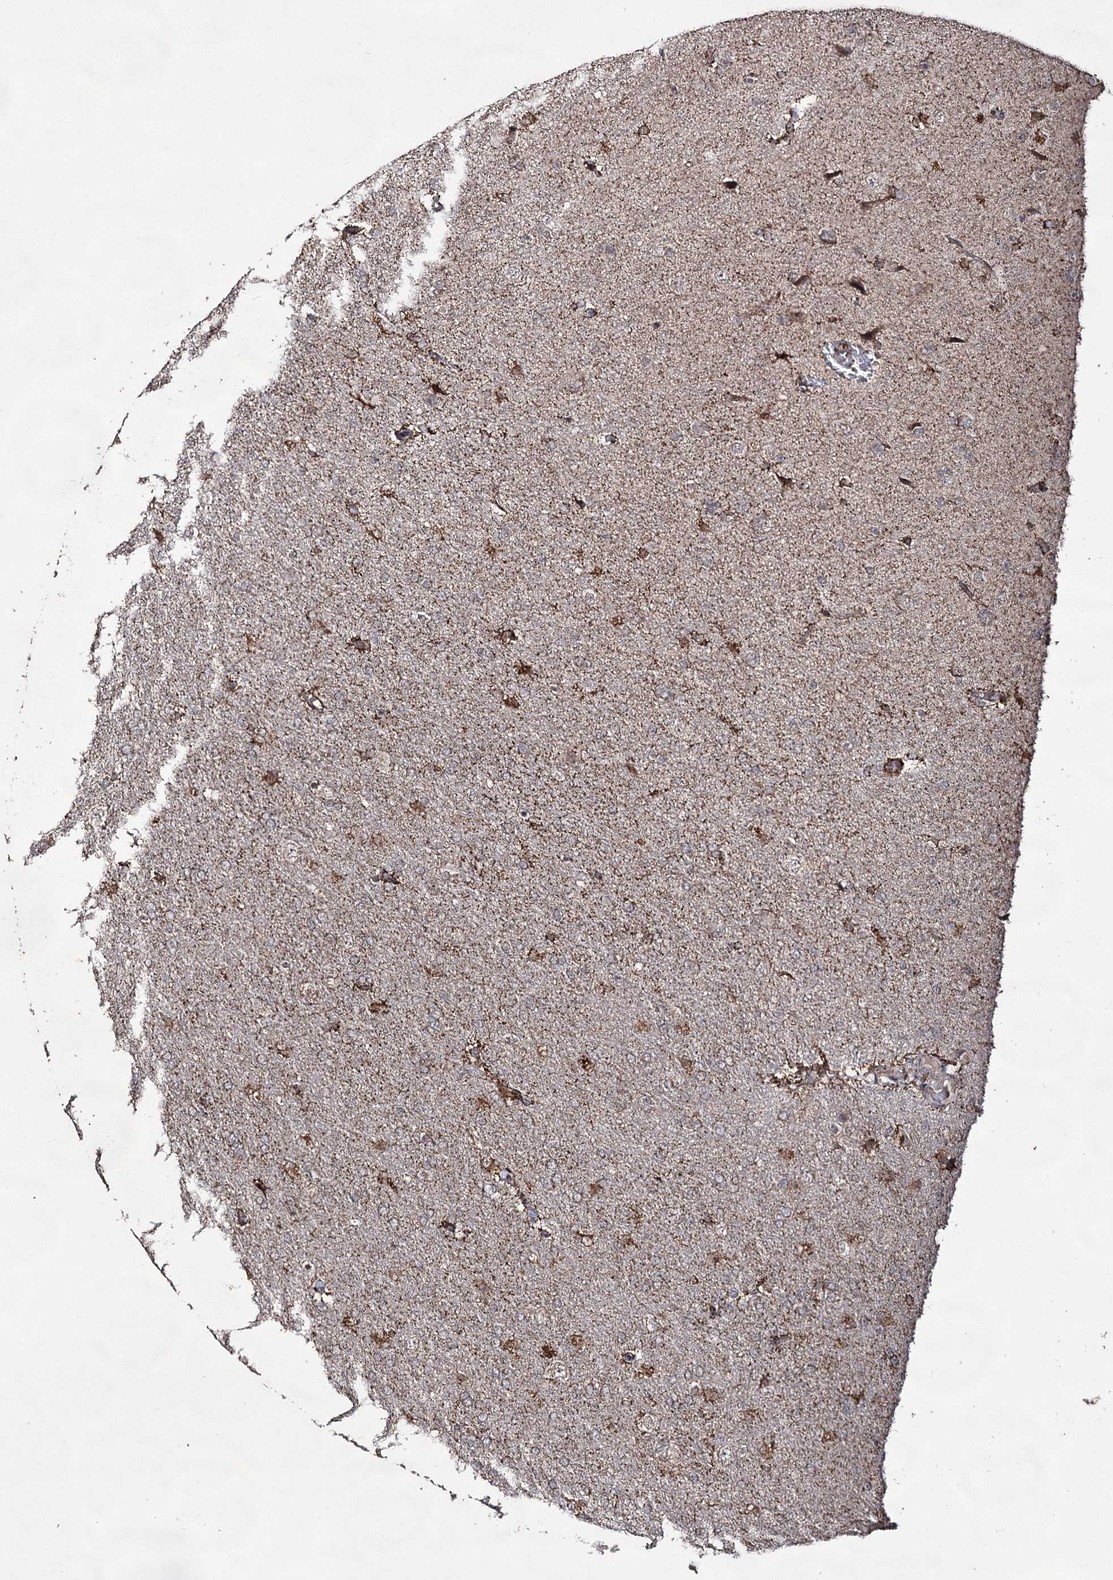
{"staining": {"intensity": "moderate", "quantity": "<25%", "location": "cytoplasmic/membranous"}, "tissue": "glioma", "cell_type": "Tumor cells", "image_type": "cancer", "snomed": [{"axis": "morphology", "description": "Glioma, malignant, High grade"}, {"axis": "topography", "description": "Brain"}], "caption": "Tumor cells reveal low levels of moderate cytoplasmic/membranous positivity in approximately <25% of cells in human malignant glioma (high-grade).", "gene": "ACTR6", "patient": {"sex": "male", "age": 72}}